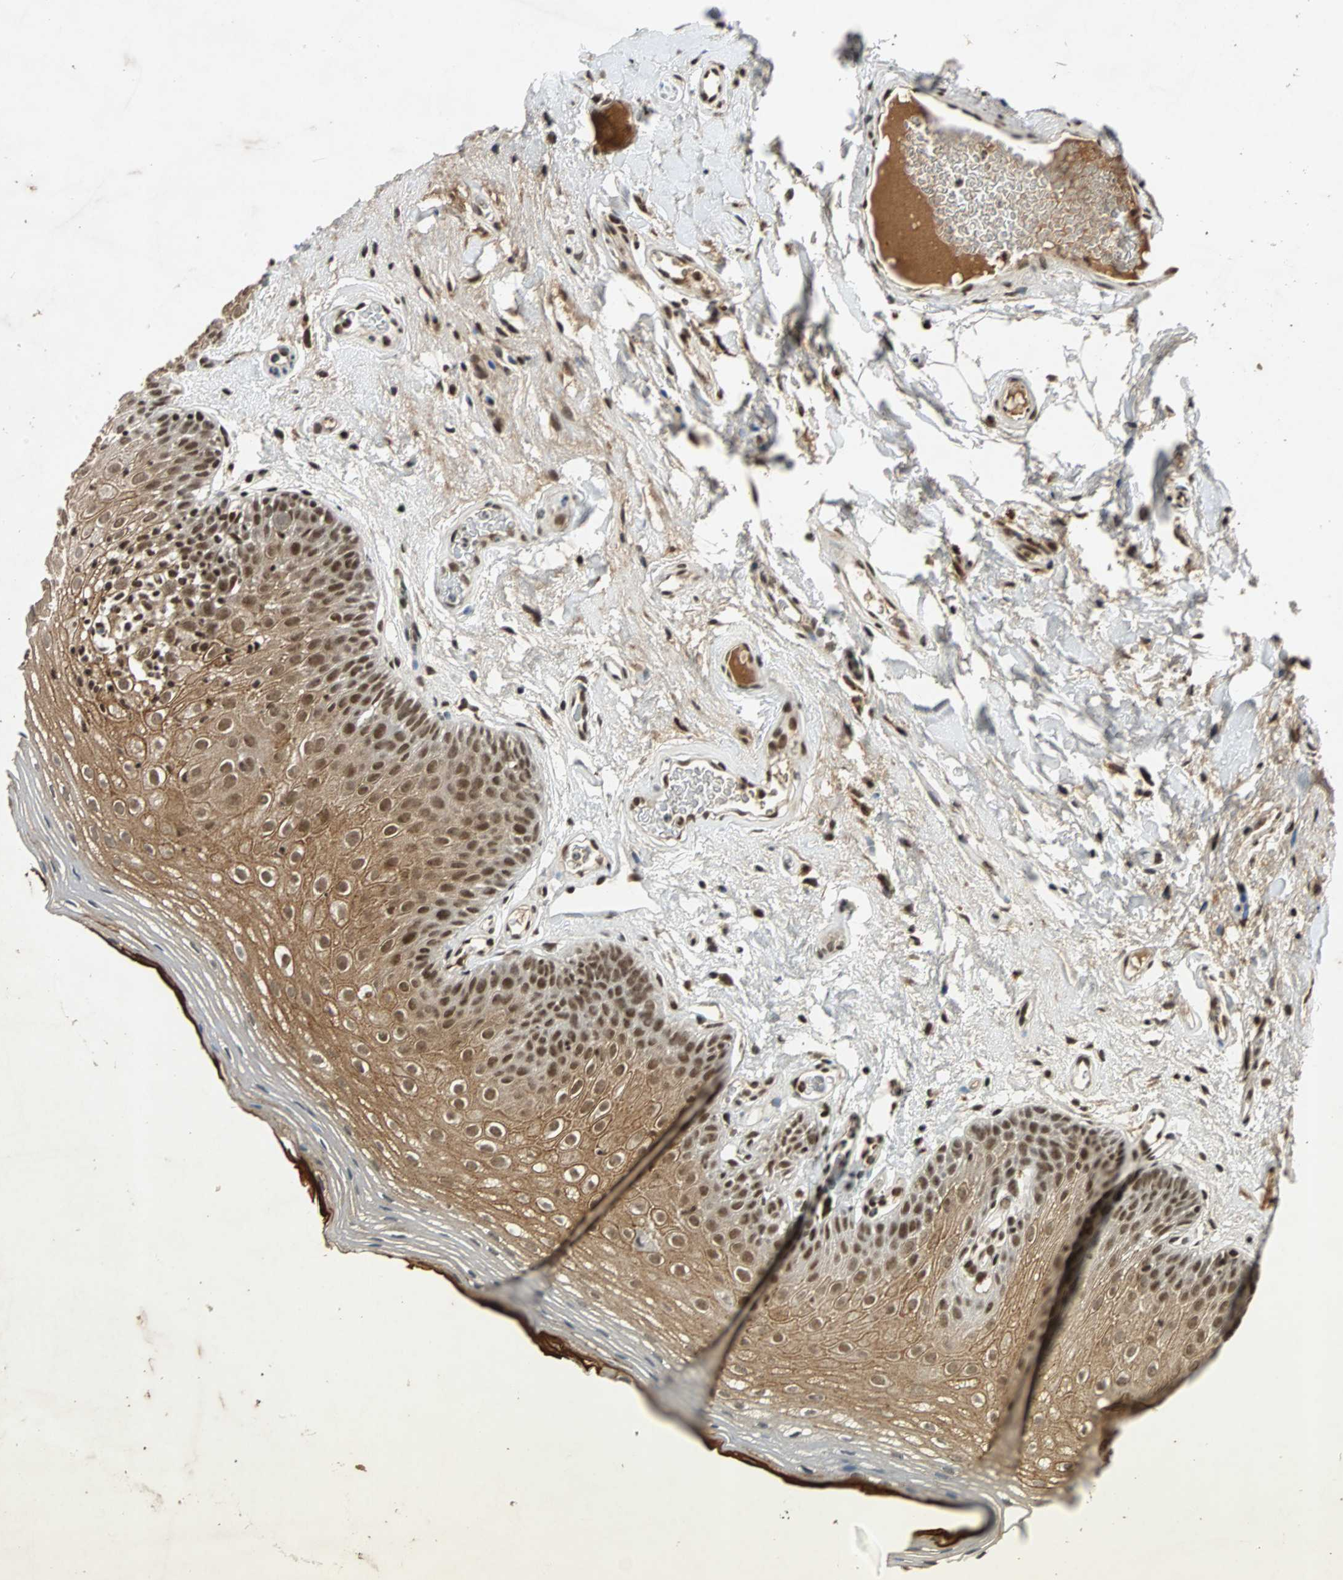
{"staining": {"intensity": "strong", "quantity": ">75%", "location": "cytoplasmic/membranous,nuclear"}, "tissue": "oral mucosa", "cell_type": "Squamous epithelial cells", "image_type": "normal", "snomed": [{"axis": "morphology", "description": "Normal tissue, NOS"}, {"axis": "morphology", "description": "Squamous cell carcinoma, NOS"}, {"axis": "topography", "description": "Skeletal muscle"}, {"axis": "topography", "description": "Oral tissue"}], "caption": "Protein analysis of normal oral mucosa demonstrates strong cytoplasmic/membranous,nuclear expression in about >75% of squamous epithelial cells.", "gene": "TAF5", "patient": {"sex": "male", "age": 71}}